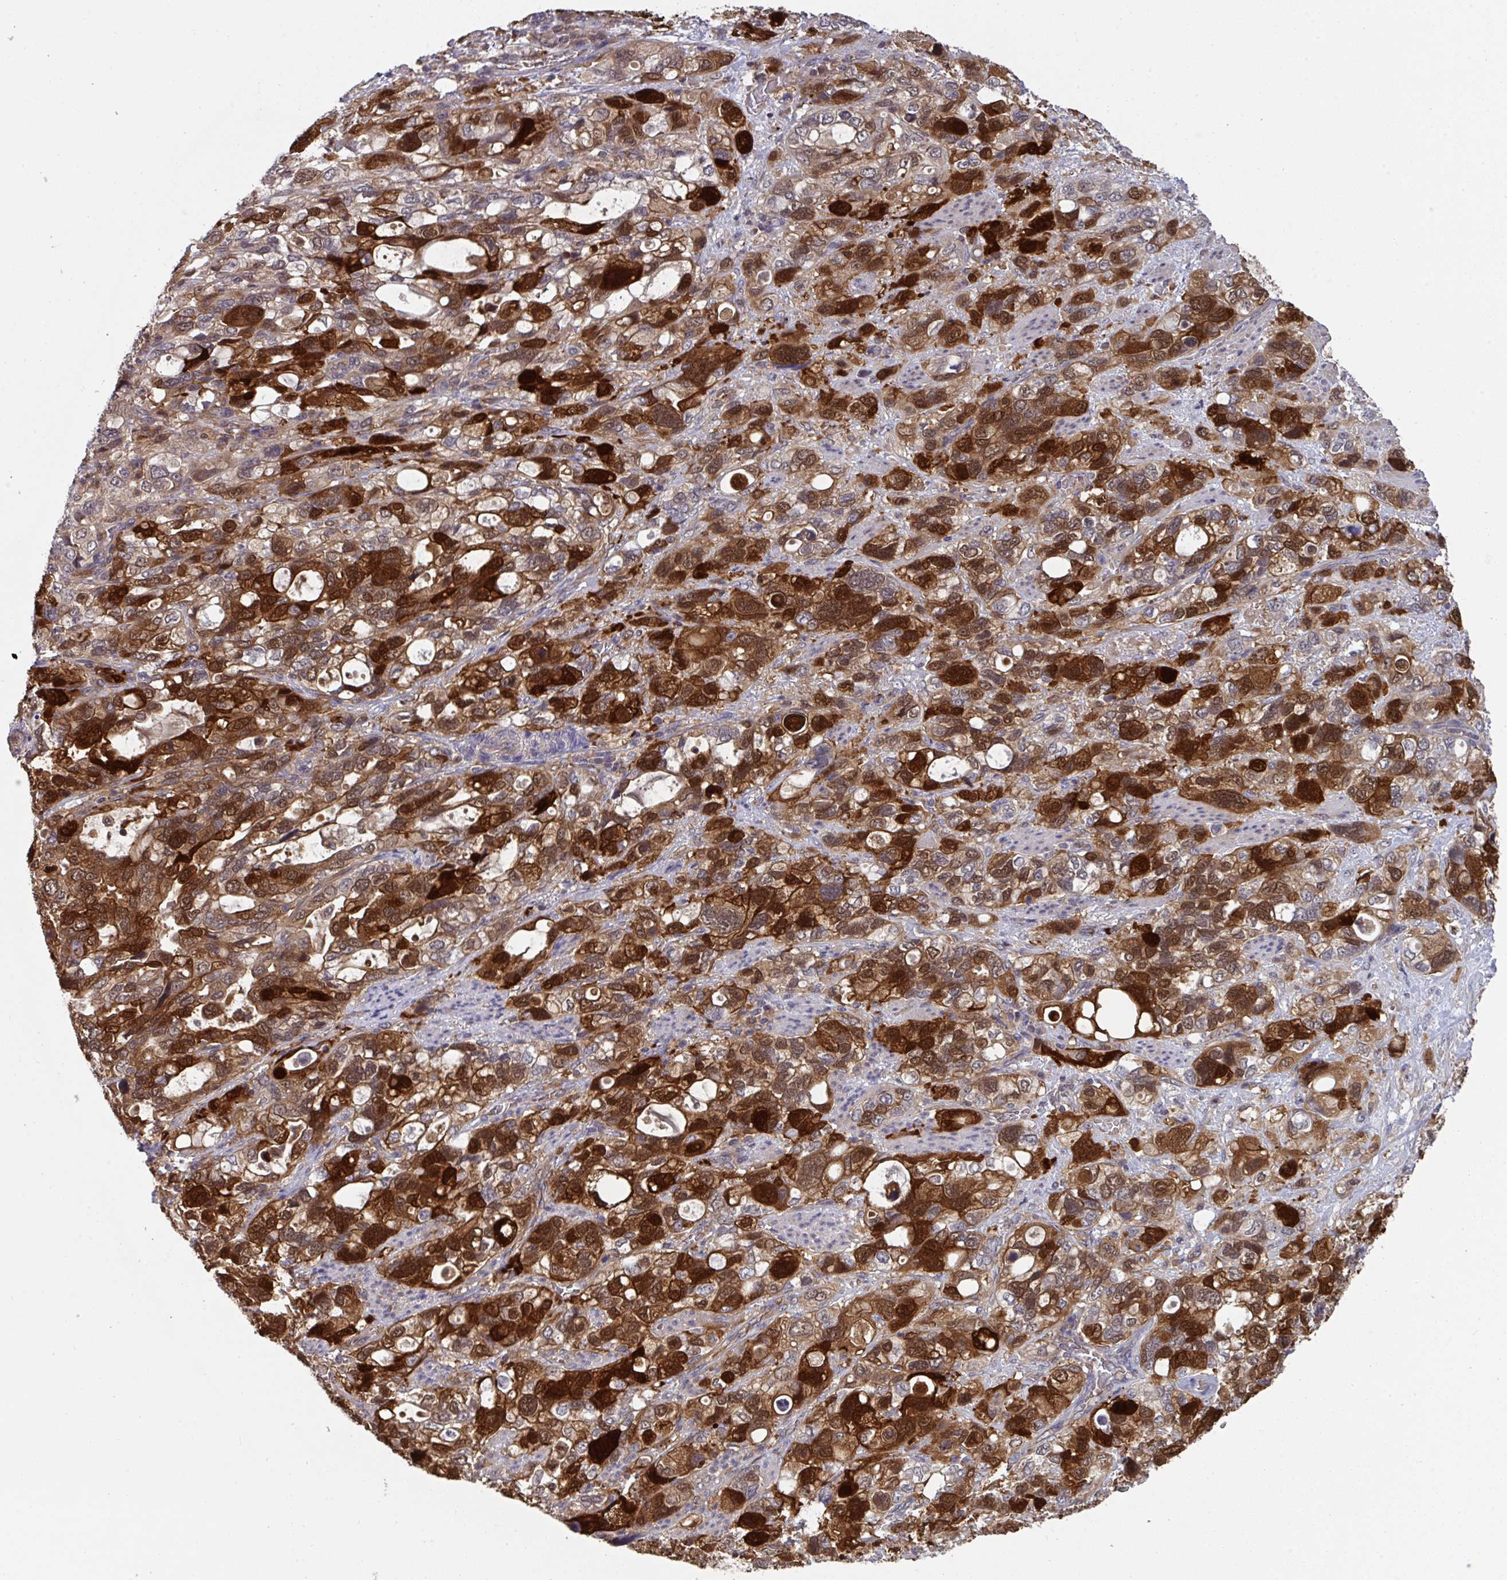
{"staining": {"intensity": "strong", "quantity": "25%-75%", "location": "cytoplasmic/membranous,nuclear"}, "tissue": "stomach cancer", "cell_type": "Tumor cells", "image_type": "cancer", "snomed": [{"axis": "morphology", "description": "Adenocarcinoma, NOS"}, {"axis": "topography", "description": "Stomach, upper"}], "caption": "Stomach cancer stained for a protein displays strong cytoplasmic/membranous and nuclear positivity in tumor cells.", "gene": "TIGAR", "patient": {"sex": "female", "age": 81}}